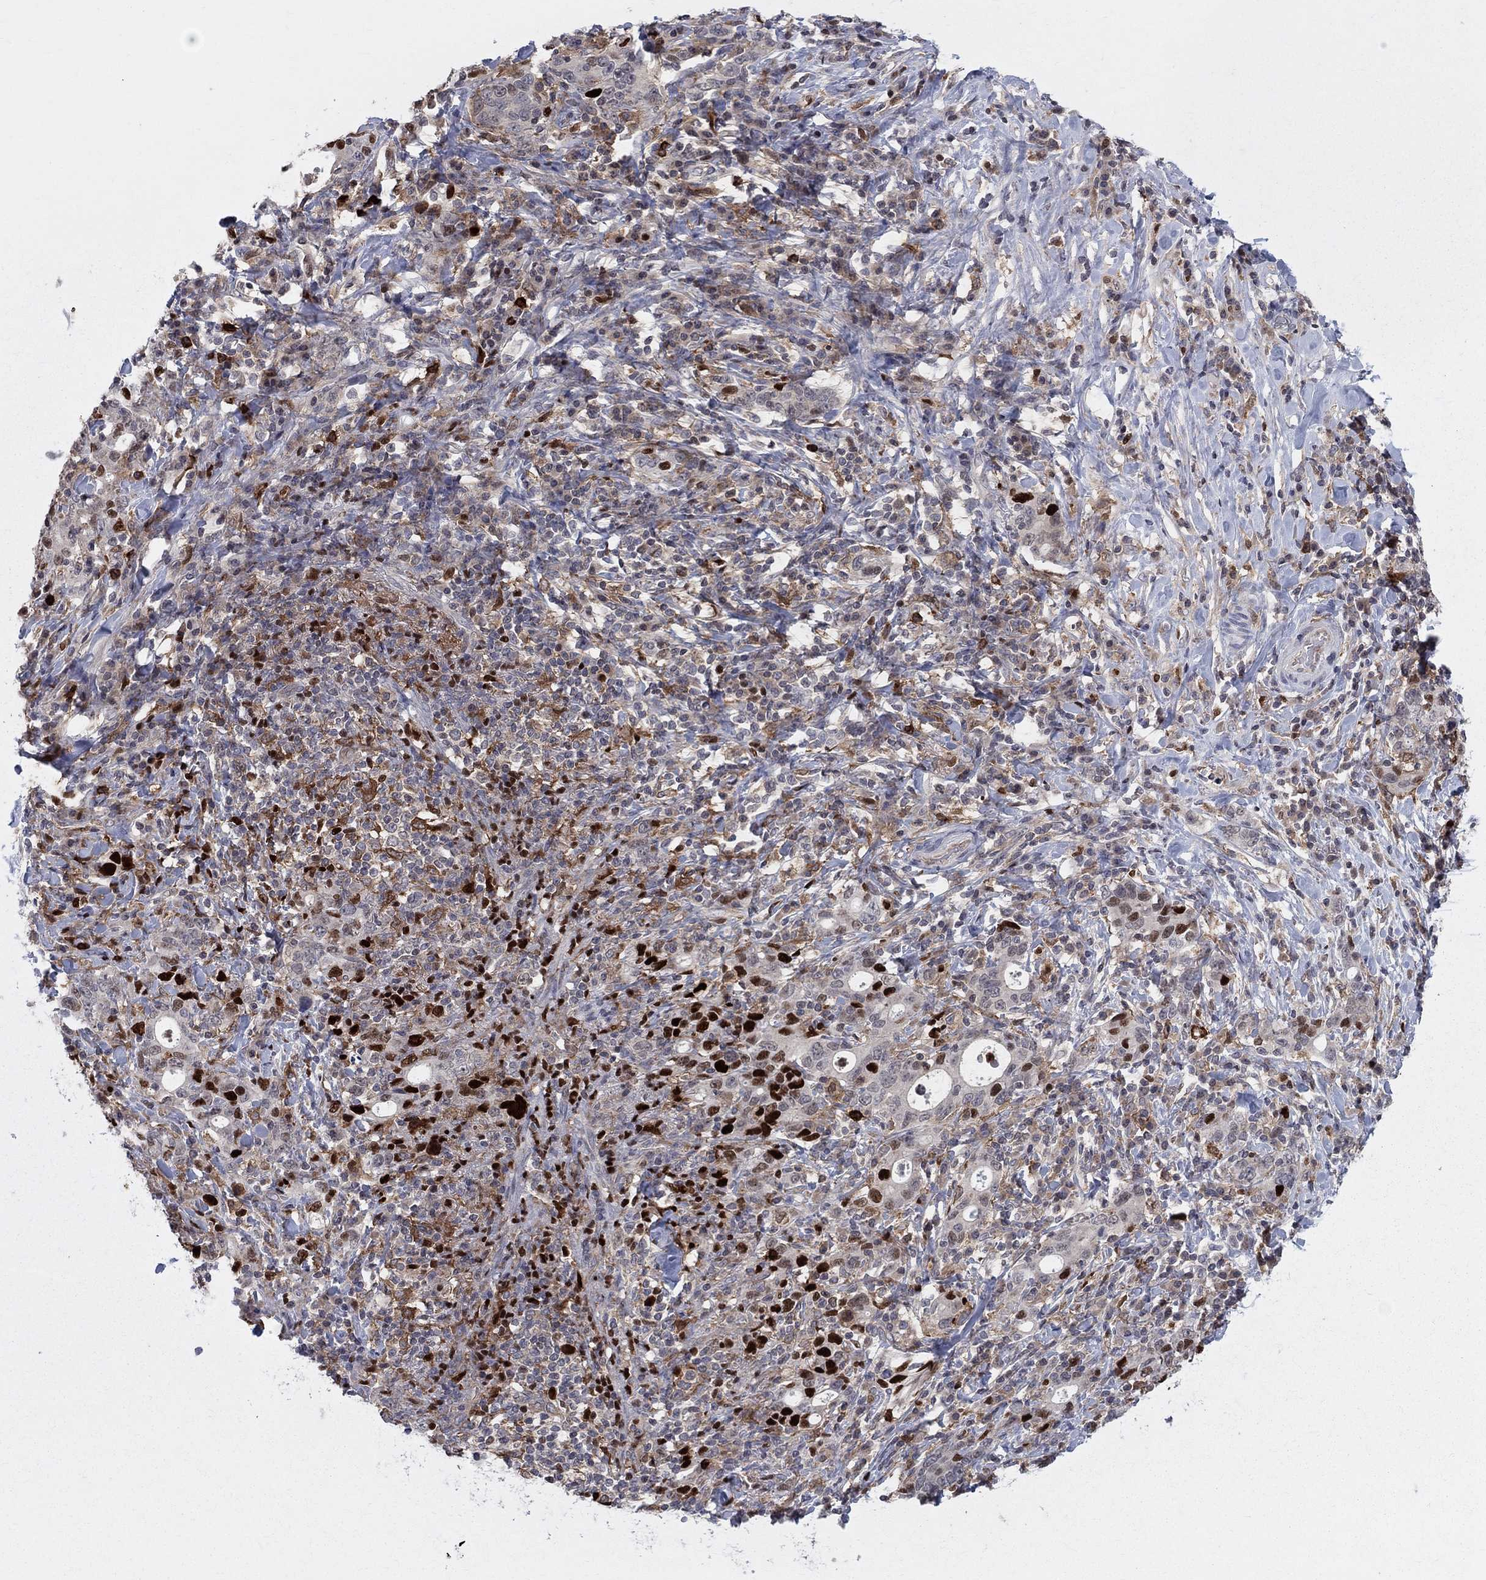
{"staining": {"intensity": "strong", "quantity": "<25%", "location": "nuclear"}, "tissue": "stomach cancer", "cell_type": "Tumor cells", "image_type": "cancer", "snomed": [{"axis": "morphology", "description": "Adenocarcinoma, NOS"}, {"axis": "topography", "description": "Stomach"}], "caption": "Stomach cancer stained with a brown dye demonstrates strong nuclear positive staining in about <25% of tumor cells.", "gene": "ZNHIT3", "patient": {"sex": "male", "age": 79}}